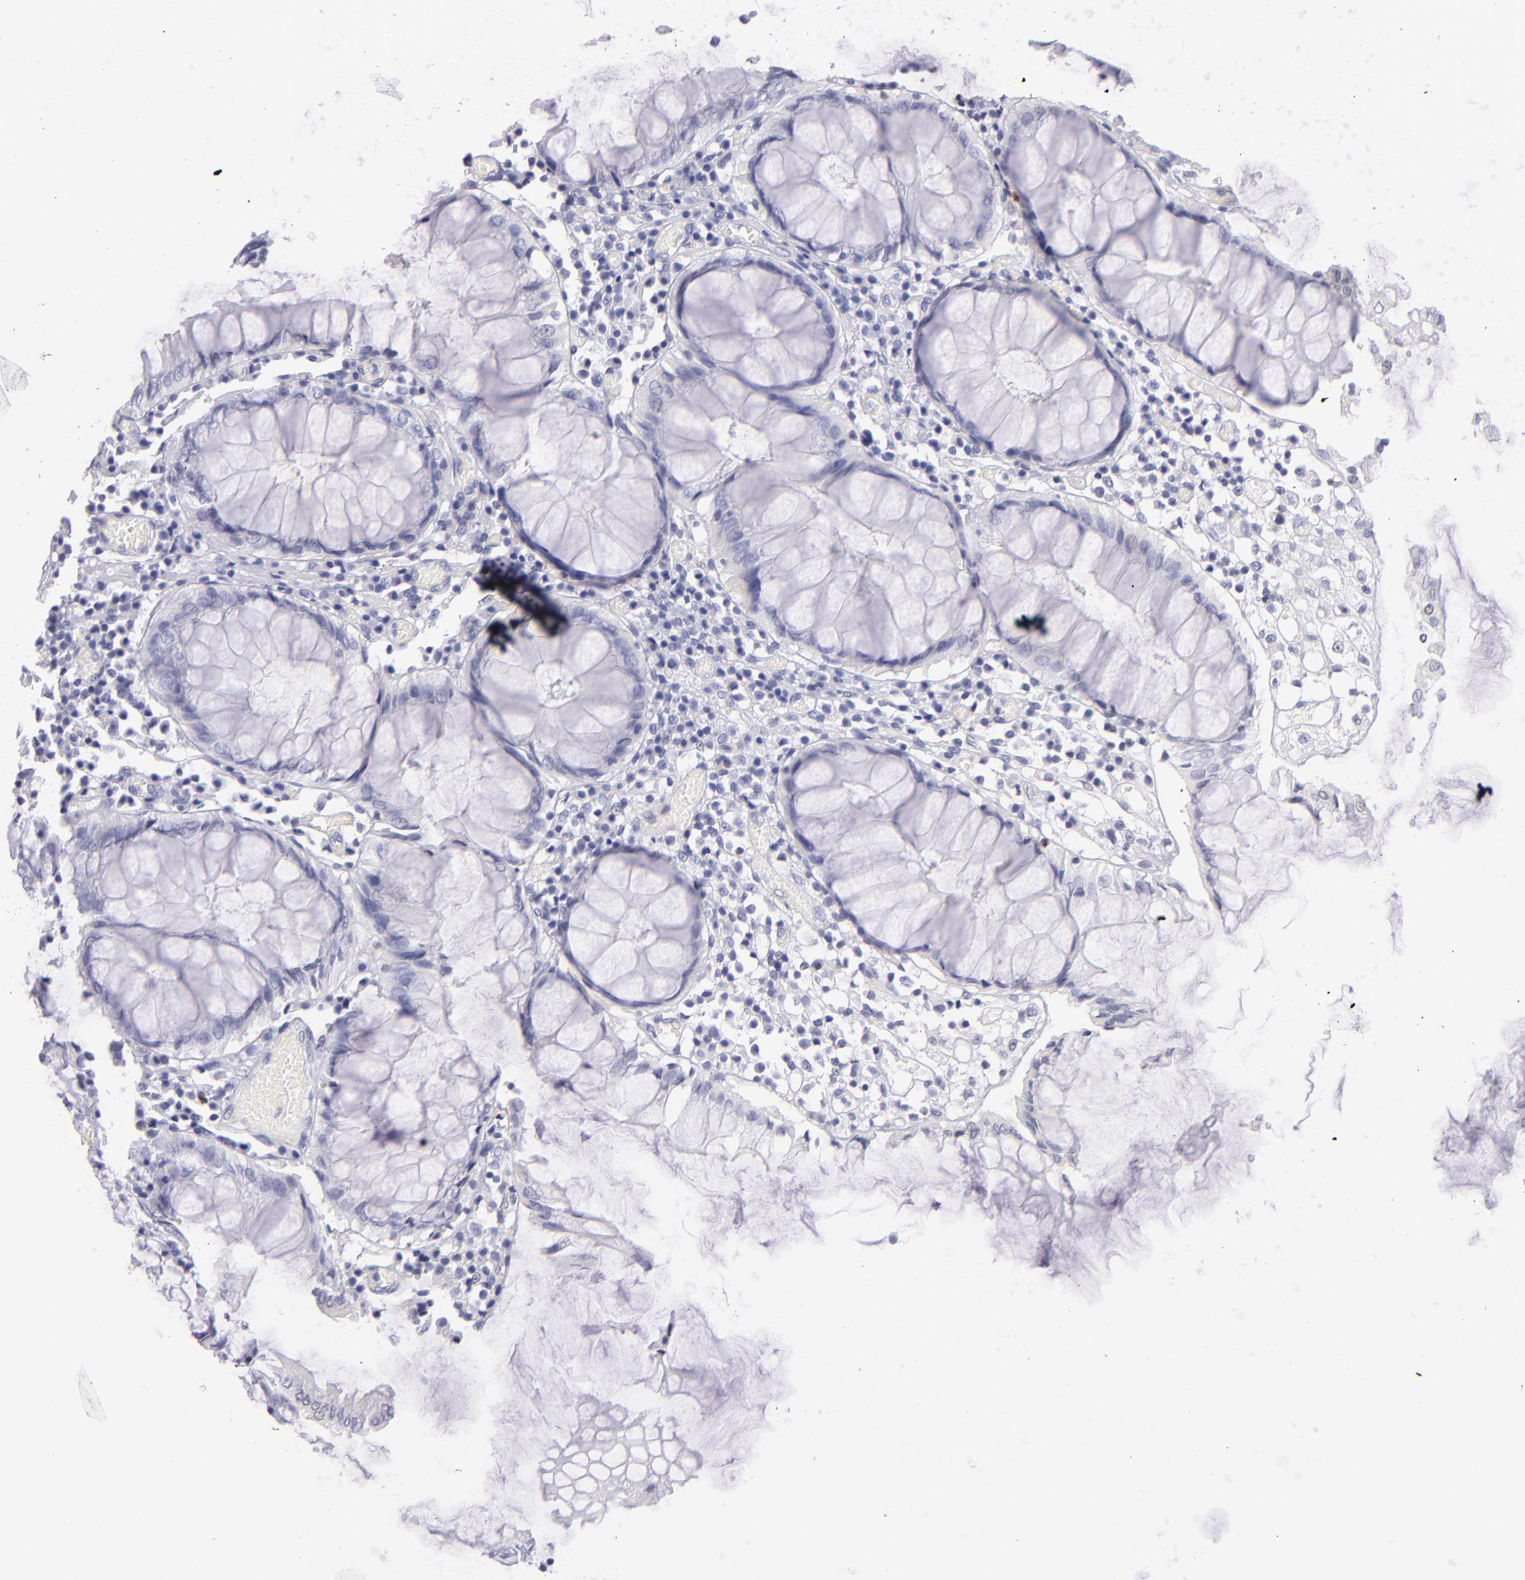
{"staining": {"intensity": "negative", "quantity": "none", "location": "none"}, "tissue": "colorectal cancer", "cell_type": "Tumor cells", "image_type": "cancer", "snomed": [{"axis": "morphology", "description": "Adenocarcinoma, NOS"}, {"axis": "topography", "description": "Rectum"}], "caption": "Tumor cells show no significant protein staining in colorectal cancer (adenocarcinoma).", "gene": "PRF1", "patient": {"sex": "female", "age": 98}}